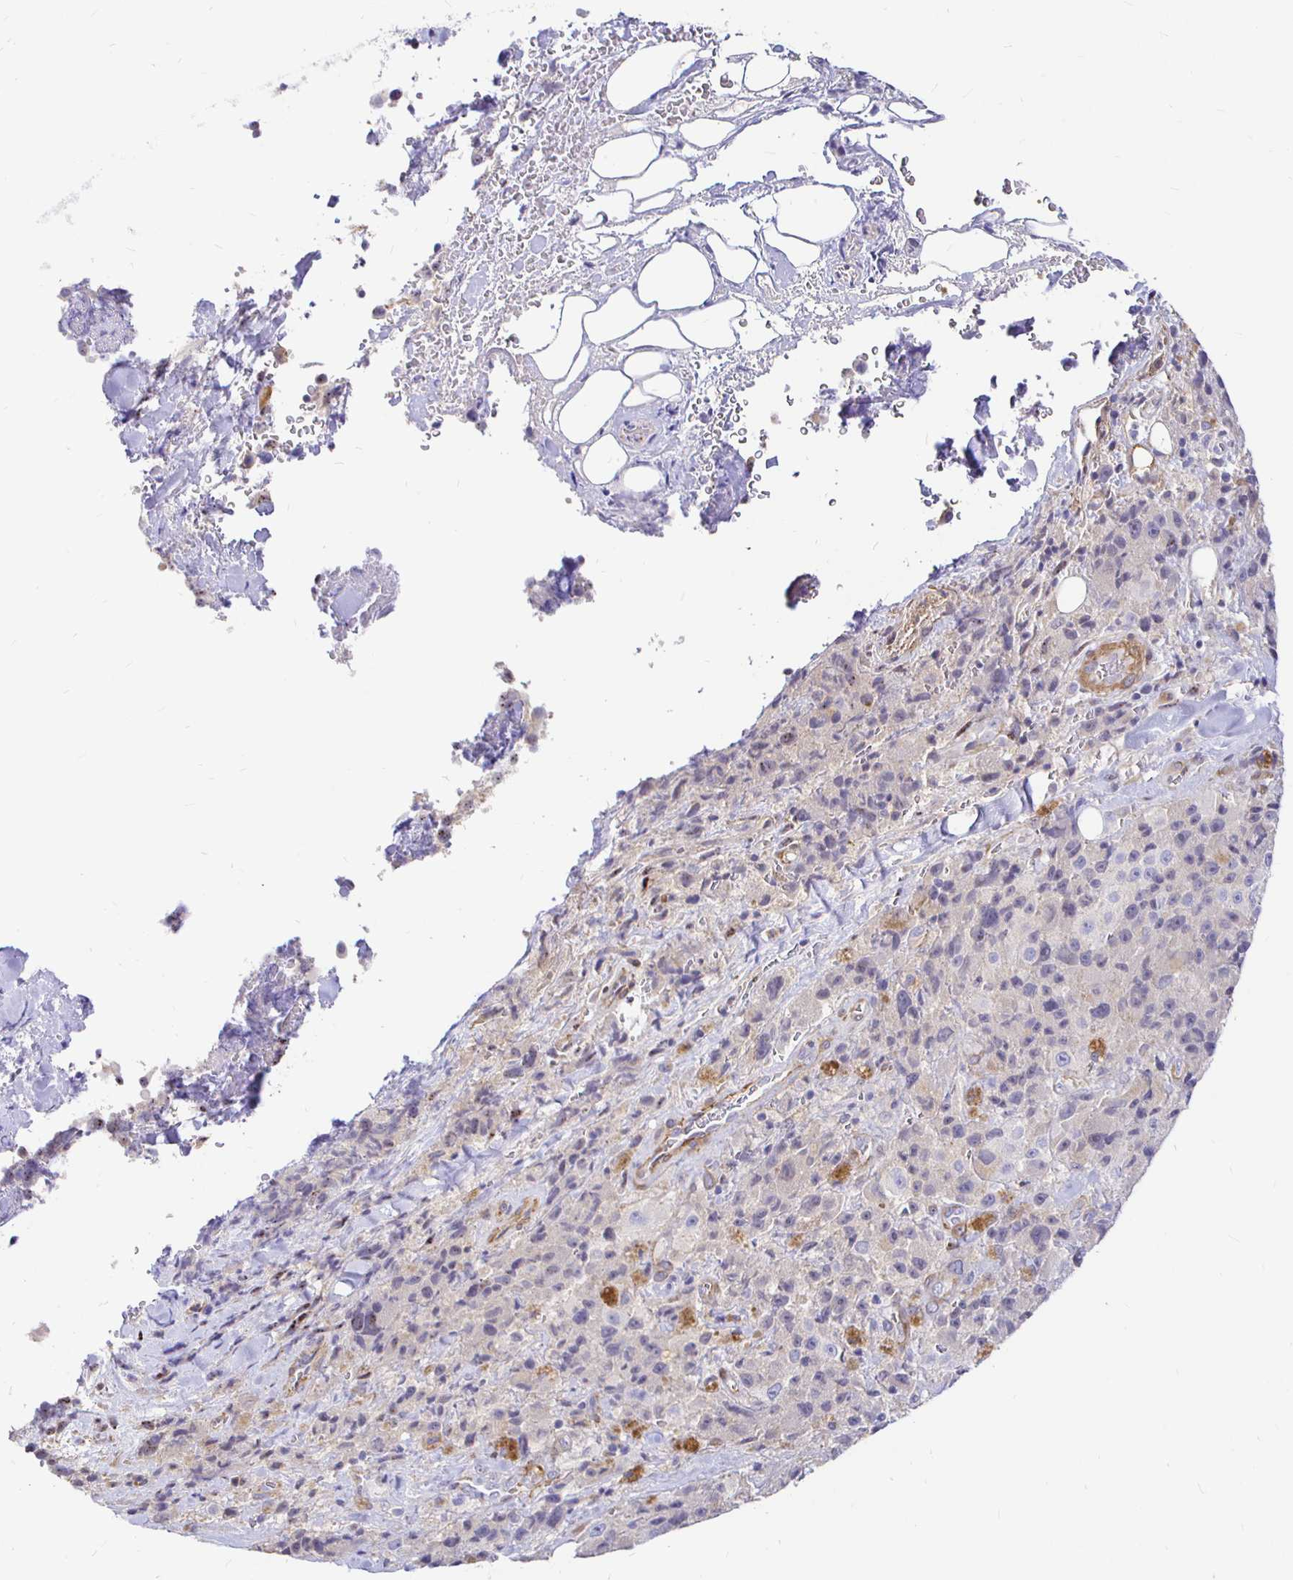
{"staining": {"intensity": "negative", "quantity": "none", "location": "none"}, "tissue": "melanoma", "cell_type": "Tumor cells", "image_type": "cancer", "snomed": [{"axis": "morphology", "description": "Malignant melanoma, Metastatic site"}, {"axis": "topography", "description": "Lymph node"}], "caption": "This is an IHC micrograph of melanoma. There is no expression in tumor cells.", "gene": "PALM2AKAP2", "patient": {"sex": "male", "age": 62}}